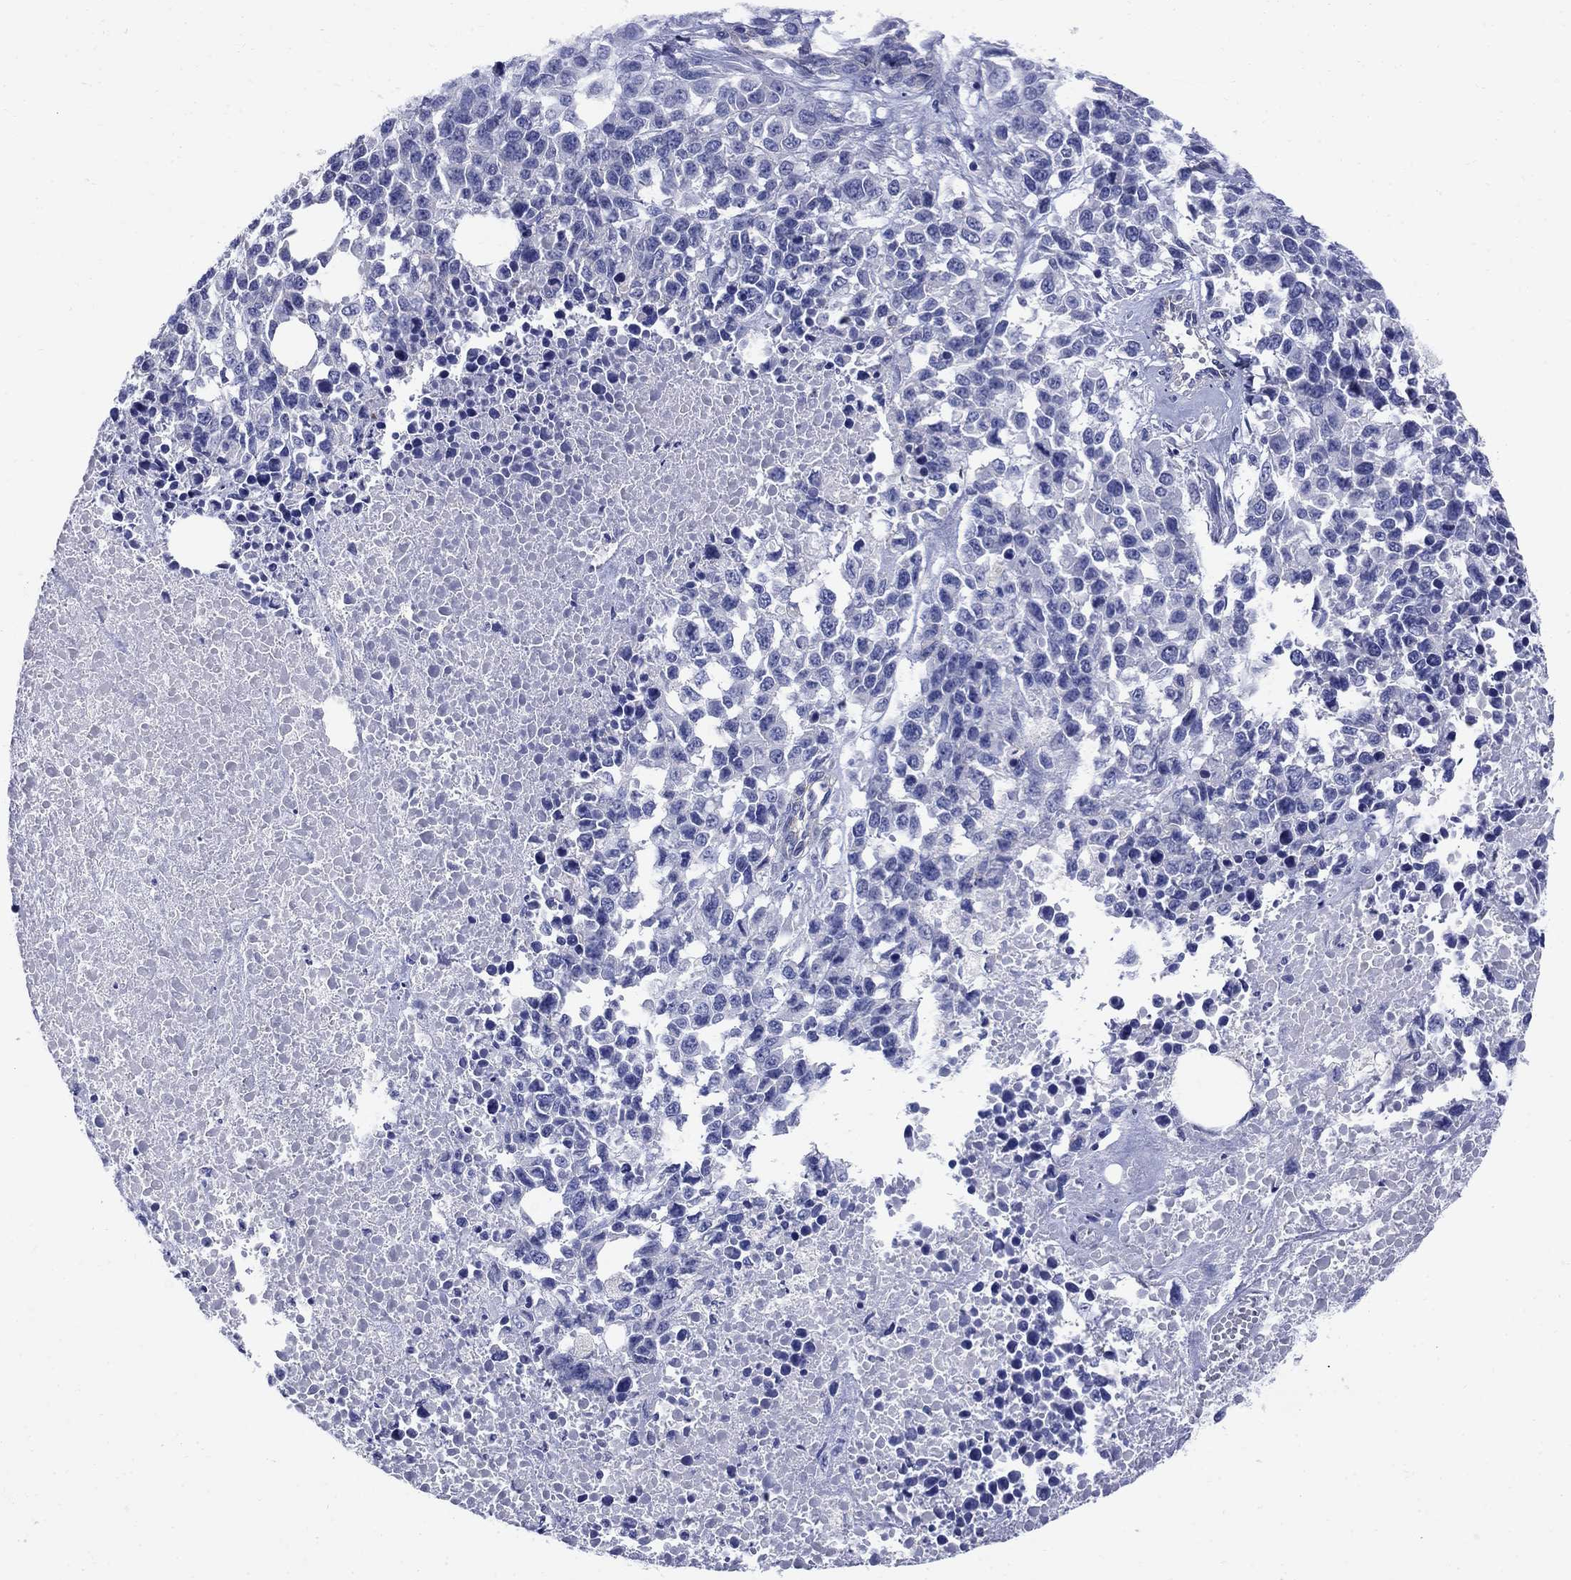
{"staining": {"intensity": "negative", "quantity": "none", "location": "none"}, "tissue": "melanoma", "cell_type": "Tumor cells", "image_type": "cancer", "snomed": [{"axis": "morphology", "description": "Malignant melanoma, Metastatic site"}, {"axis": "topography", "description": "Skin"}], "caption": "There is no significant expression in tumor cells of melanoma.", "gene": "SMCP", "patient": {"sex": "male", "age": 84}}